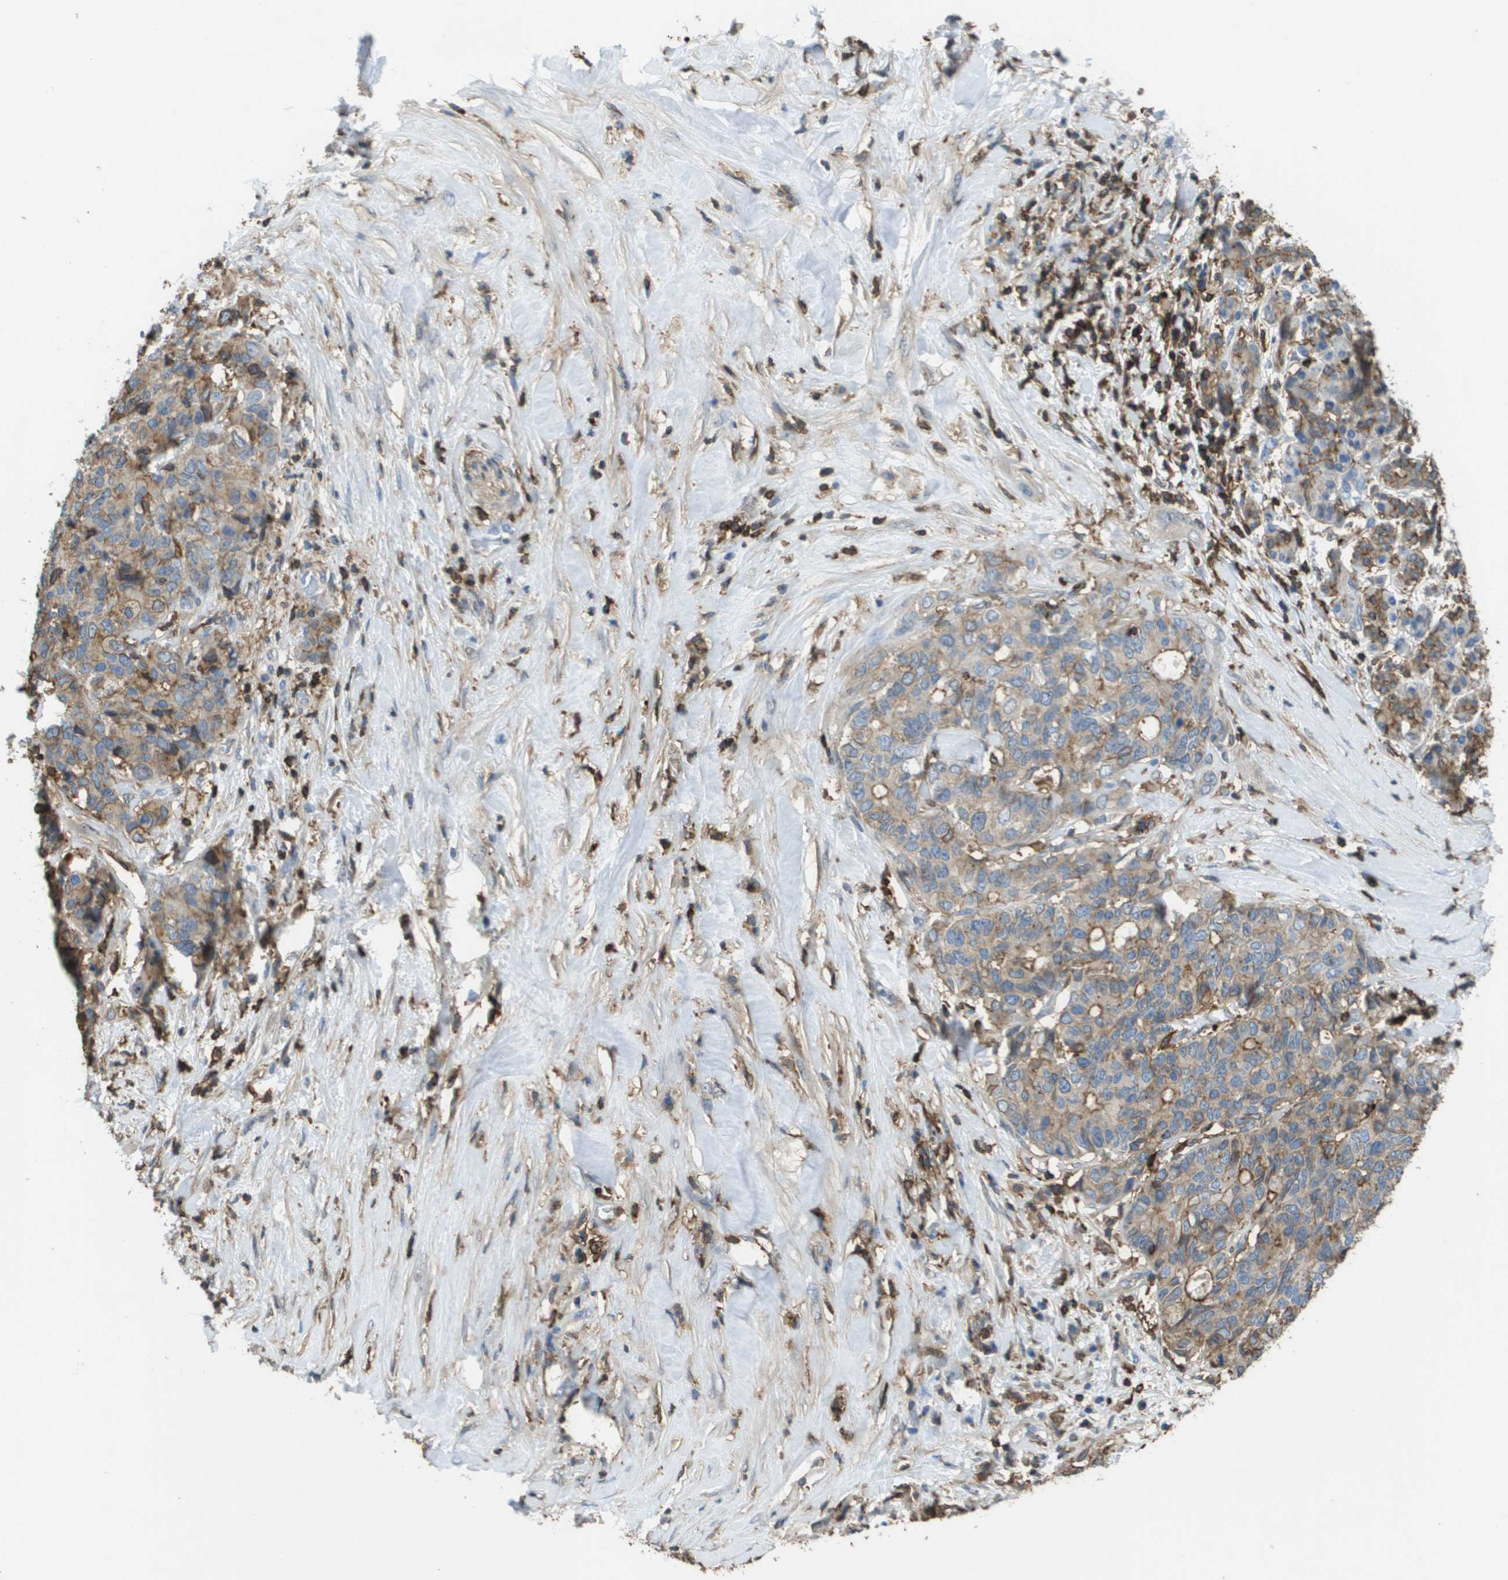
{"staining": {"intensity": "weak", "quantity": ">75%", "location": "cytoplasmic/membranous"}, "tissue": "pancreatic cancer", "cell_type": "Tumor cells", "image_type": "cancer", "snomed": [{"axis": "morphology", "description": "Adenocarcinoma, NOS"}, {"axis": "topography", "description": "Pancreas"}], "caption": "Brown immunohistochemical staining in human pancreatic cancer (adenocarcinoma) reveals weak cytoplasmic/membranous staining in about >75% of tumor cells. (Brightfield microscopy of DAB IHC at high magnification).", "gene": "PASK", "patient": {"sex": "female", "age": 56}}